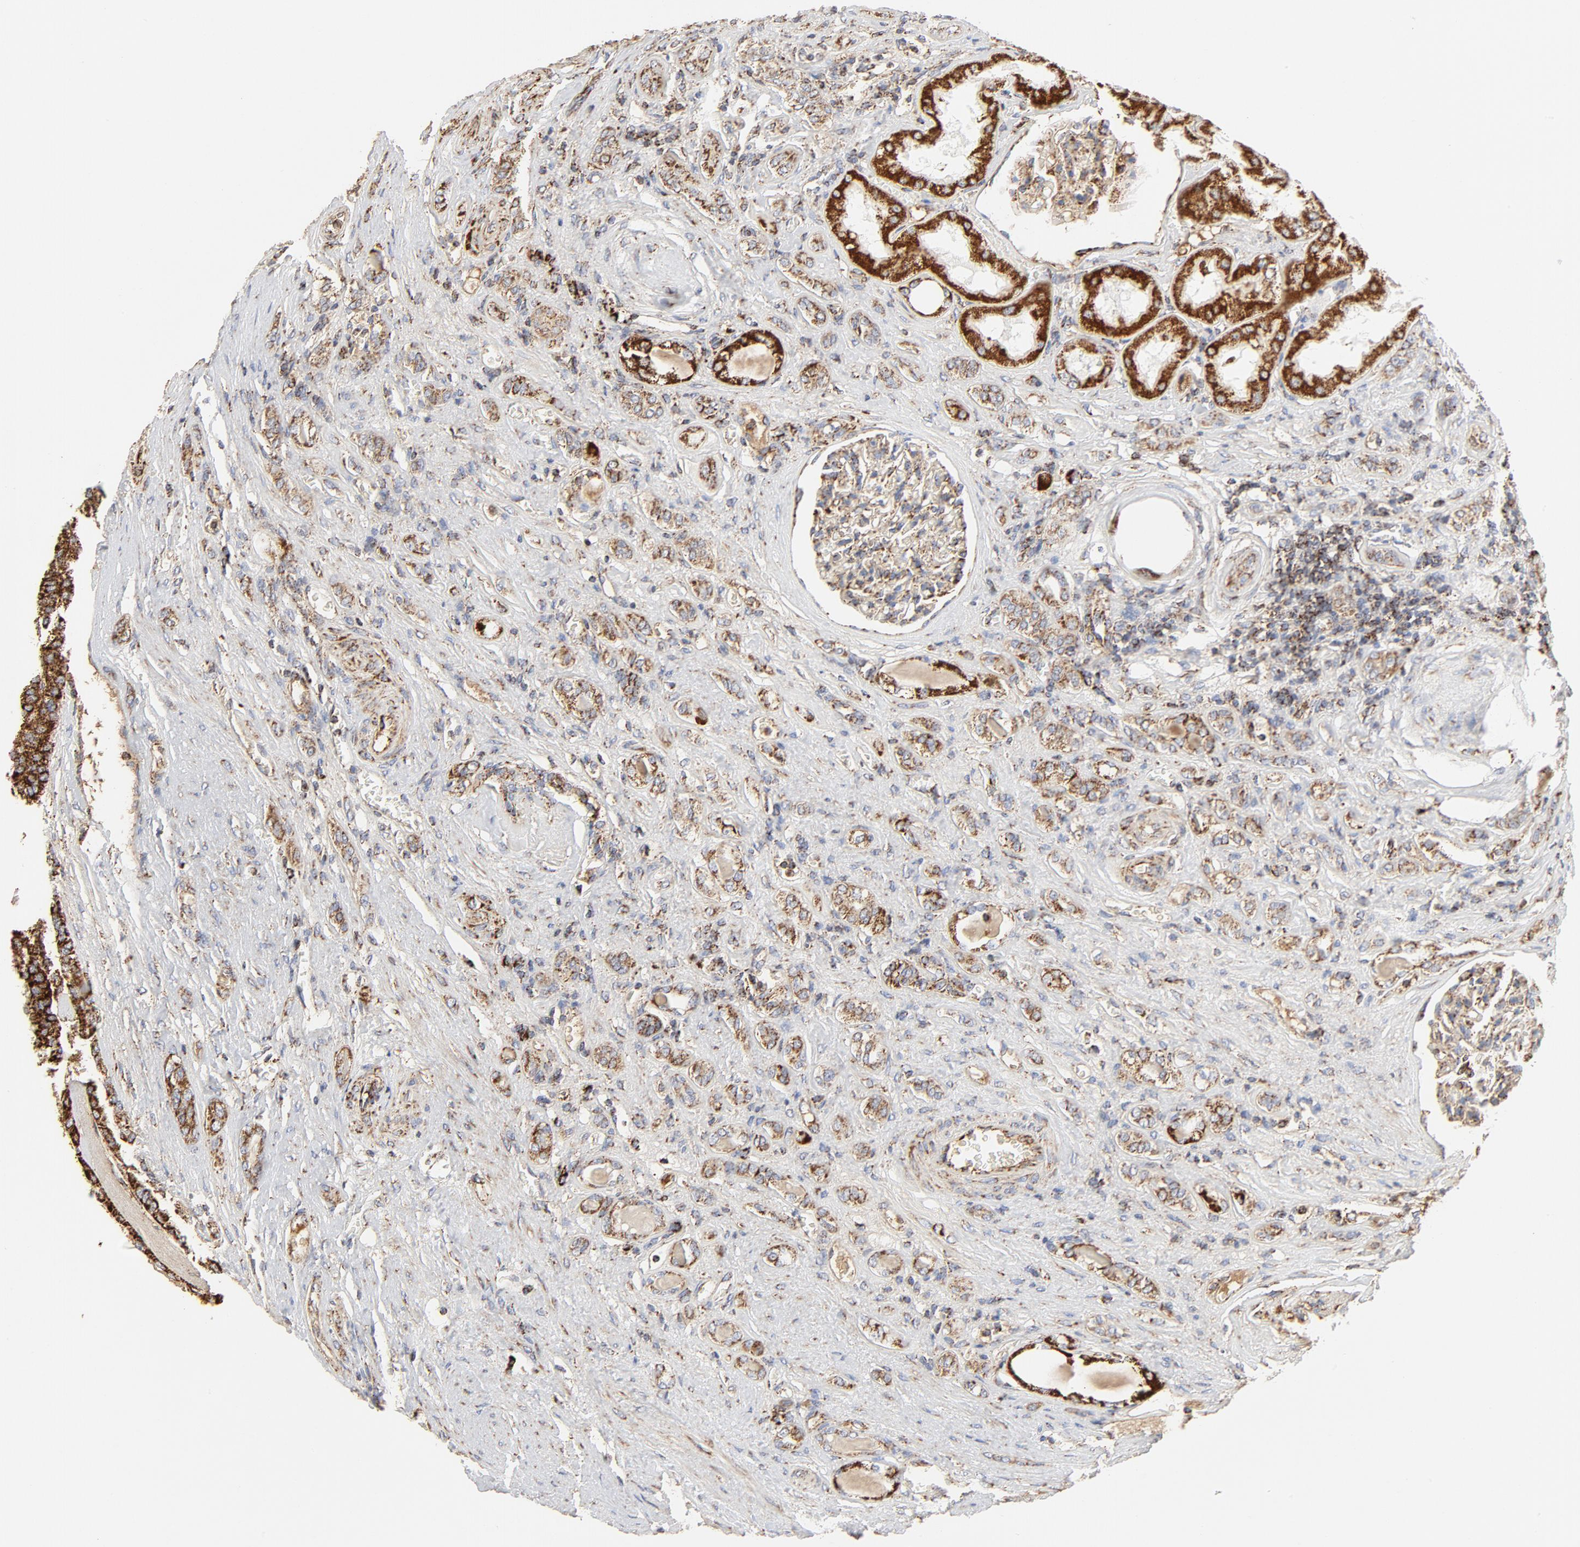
{"staining": {"intensity": "strong", "quantity": ">75%", "location": "cytoplasmic/membranous"}, "tissue": "renal cancer", "cell_type": "Tumor cells", "image_type": "cancer", "snomed": [{"axis": "morphology", "description": "Adenocarcinoma, NOS"}, {"axis": "topography", "description": "Kidney"}], "caption": "The immunohistochemical stain shows strong cytoplasmic/membranous positivity in tumor cells of renal cancer tissue.", "gene": "PCNX4", "patient": {"sex": "male", "age": 46}}